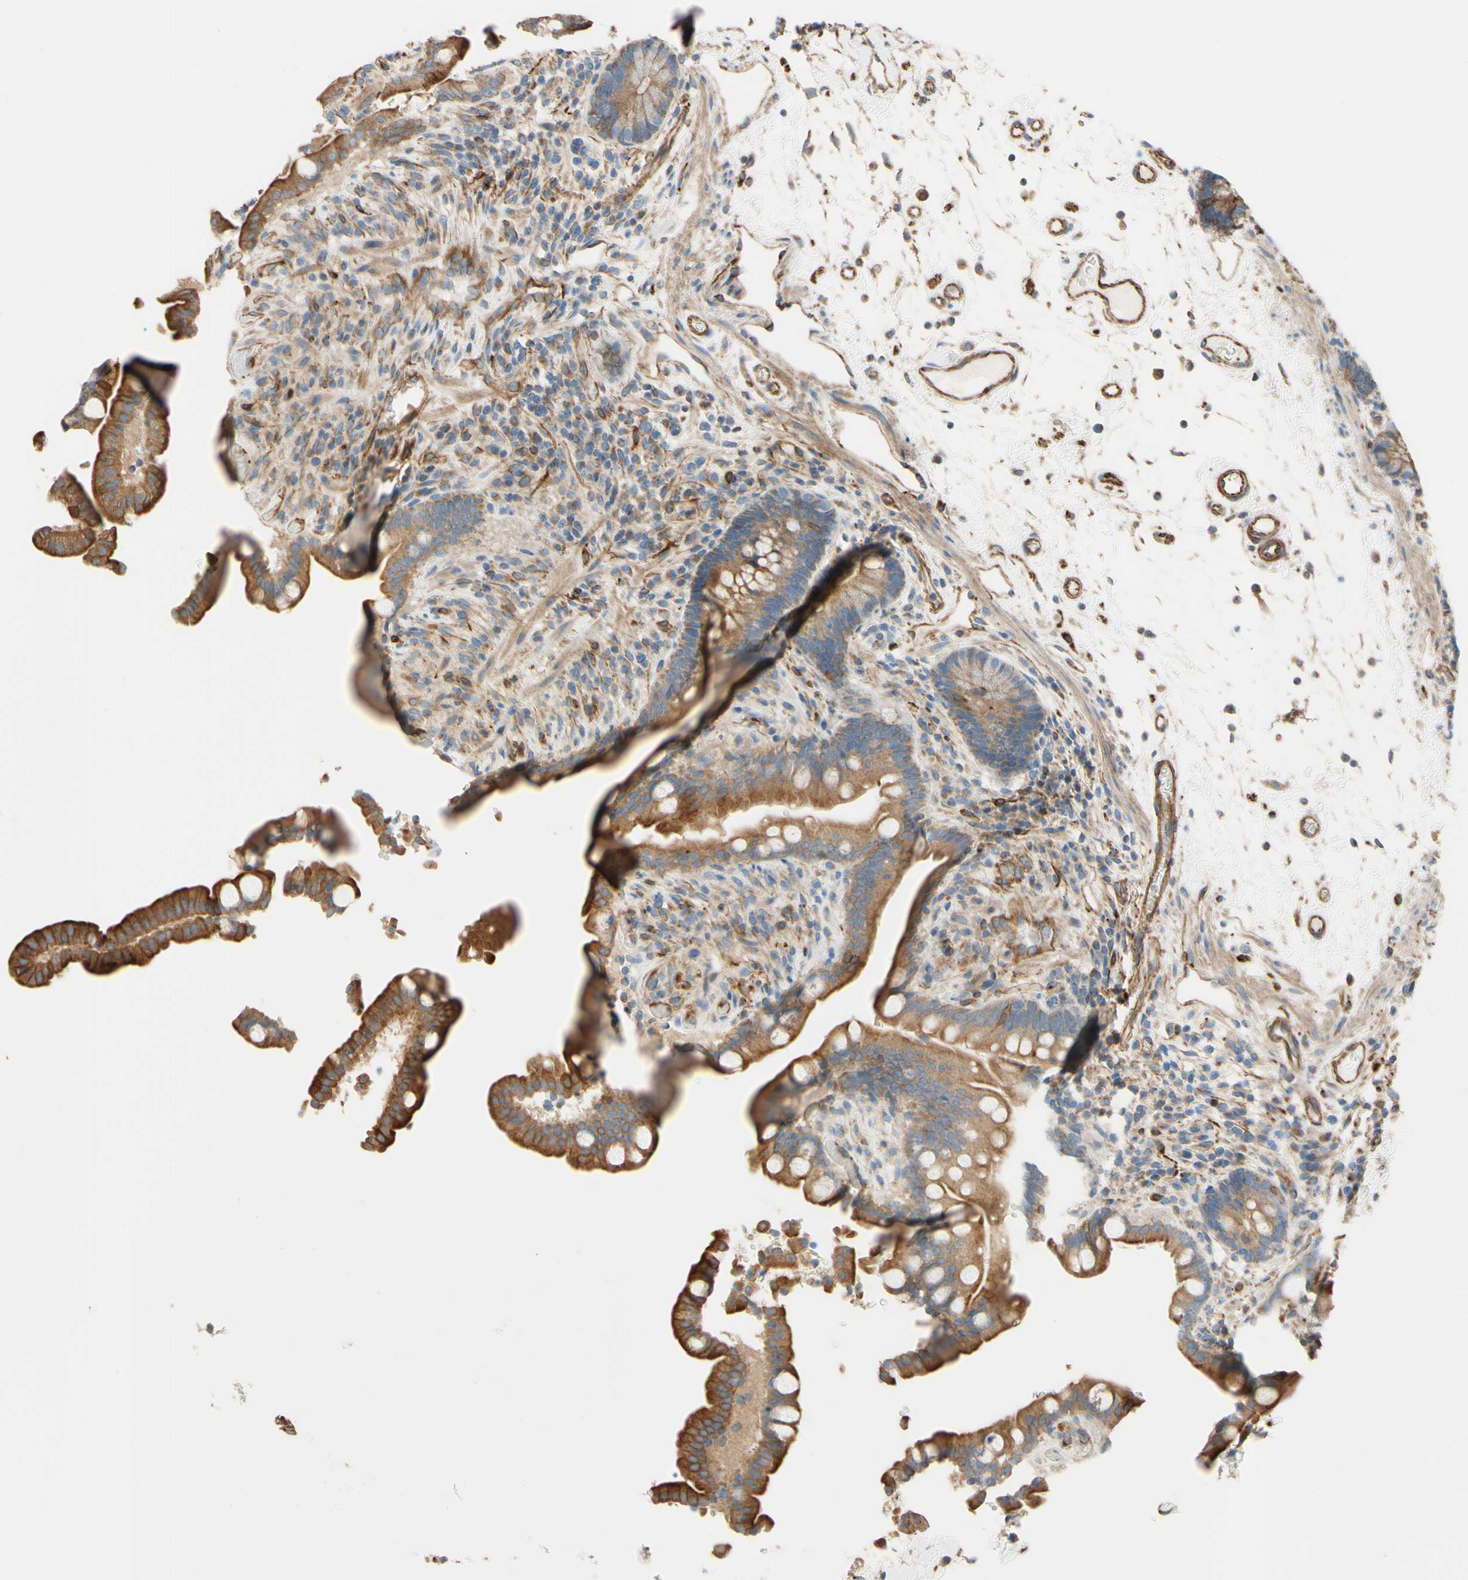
{"staining": {"intensity": "strong", "quantity": ">75%", "location": "cytoplasmic/membranous"}, "tissue": "colon", "cell_type": "Endothelial cells", "image_type": "normal", "snomed": [{"axis": "morphology", "description": "Normal tissue, NOS"}, {"axis": "topography", "description": "Colon"}], "caption": "Endothelial cells demonstrate high levels of strong cytoplasmic/membranous staining in approximately >75% of cells in normal colon.", "gene": "ENDOD1", "patient": {"sex": "male", "age": 73}}